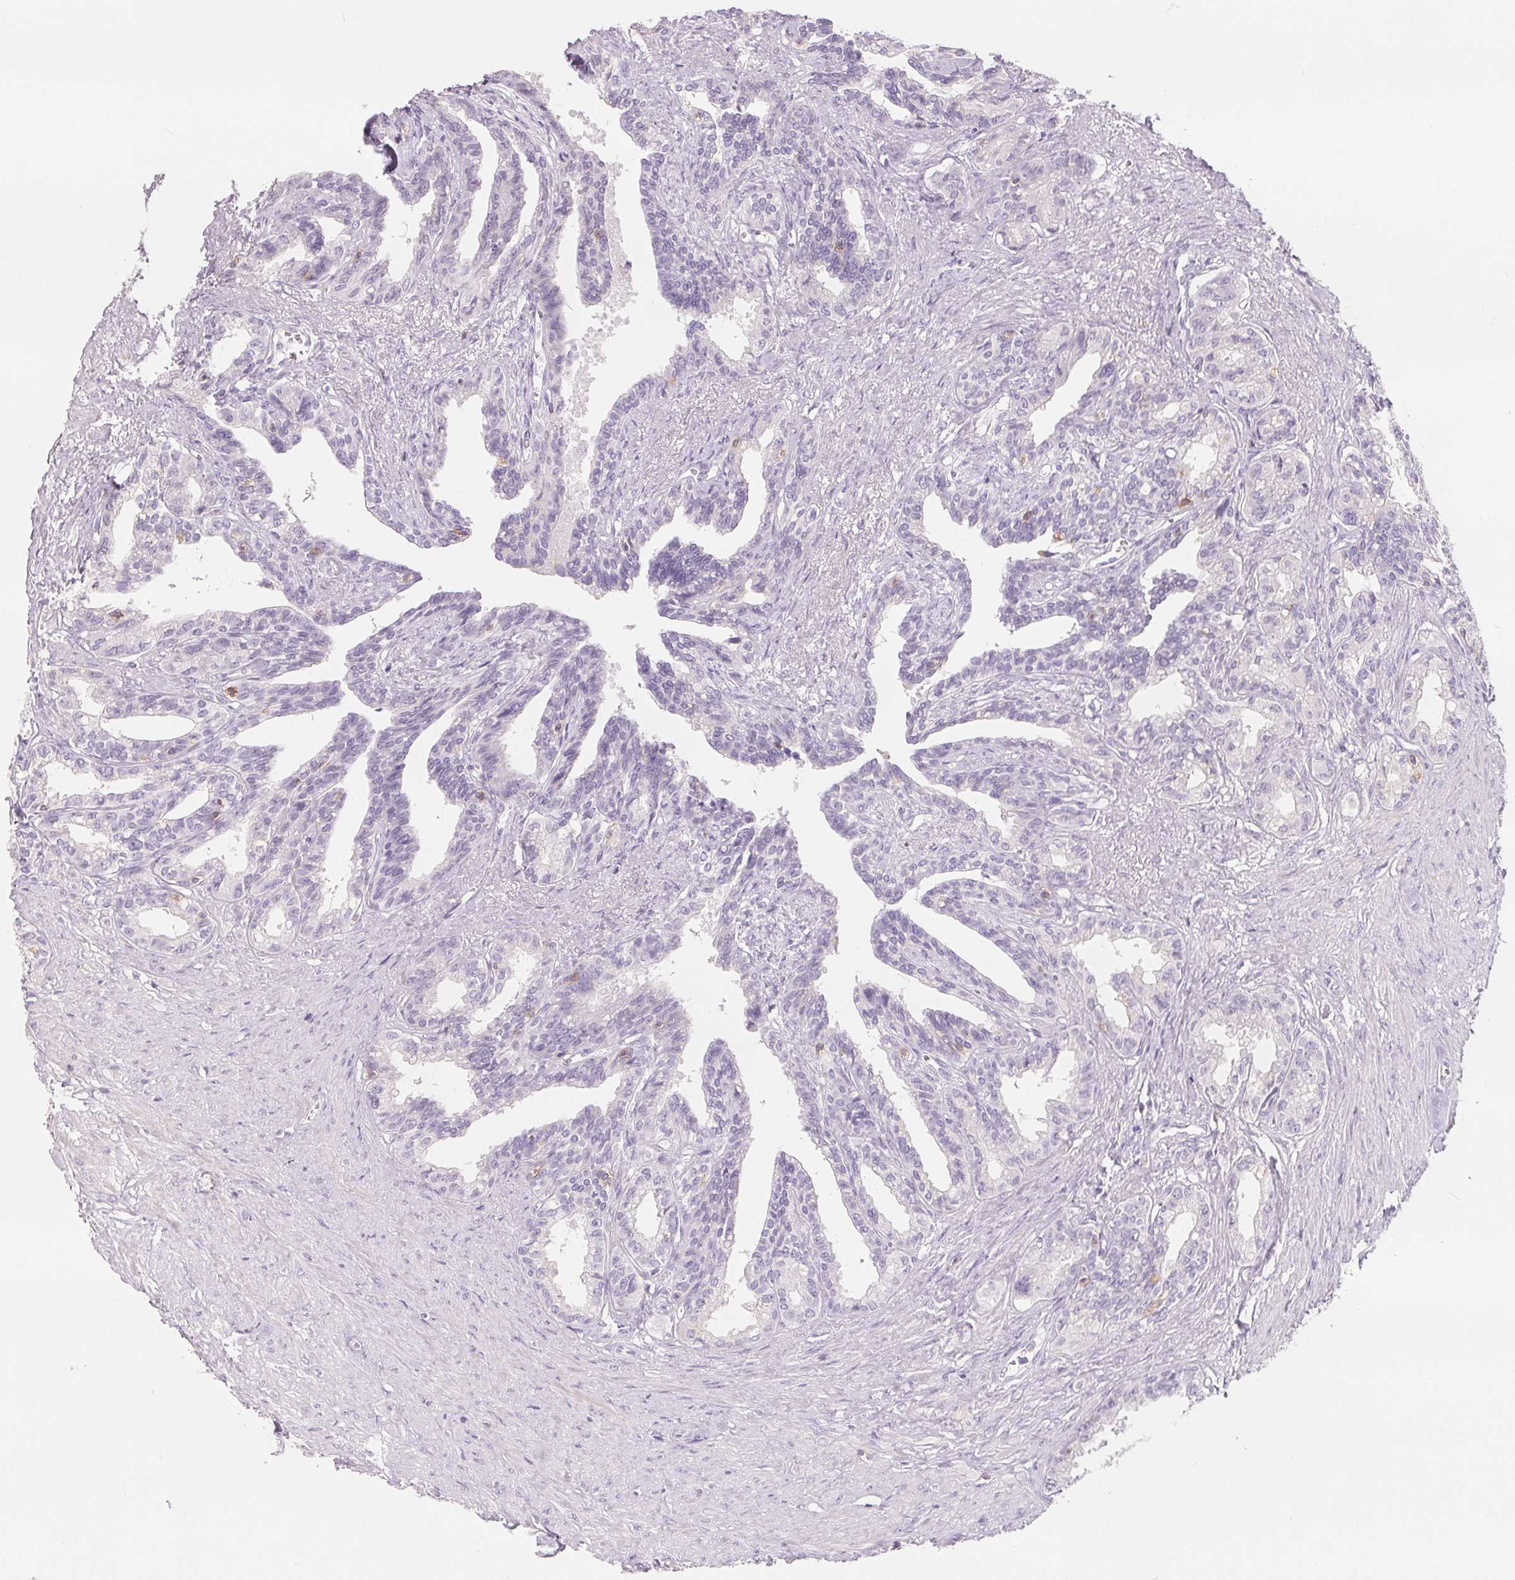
{"staining": {"intensity": "negative", "quantity": "none", "location": "none"}, "tissue": "seminal vesicle", "cell_type": "Glandular cells", "image_type": "normal", "snomed": [{"axis": "morphology", "description": "Normal tissue, NOS"}, {"axis": "morphology", "description": "Urothelial carcinoma, NOS"}, {"axis": "topography", "description": "Urinary bladder"}, {"axis": "topography", "description": "Seminal veicle"}], "caption": "This is a image of immunohistochemistry staining of unremarkable seminal vesicle, which shows no positivity in glandular cells. (DAB (3,3'-diaminobenzidine) immunohistochemistry (IHC) visualized using brightfield microscopy, high magnification).", "gene": "CD69", "patient": {"sex": "male", "age": 76}}